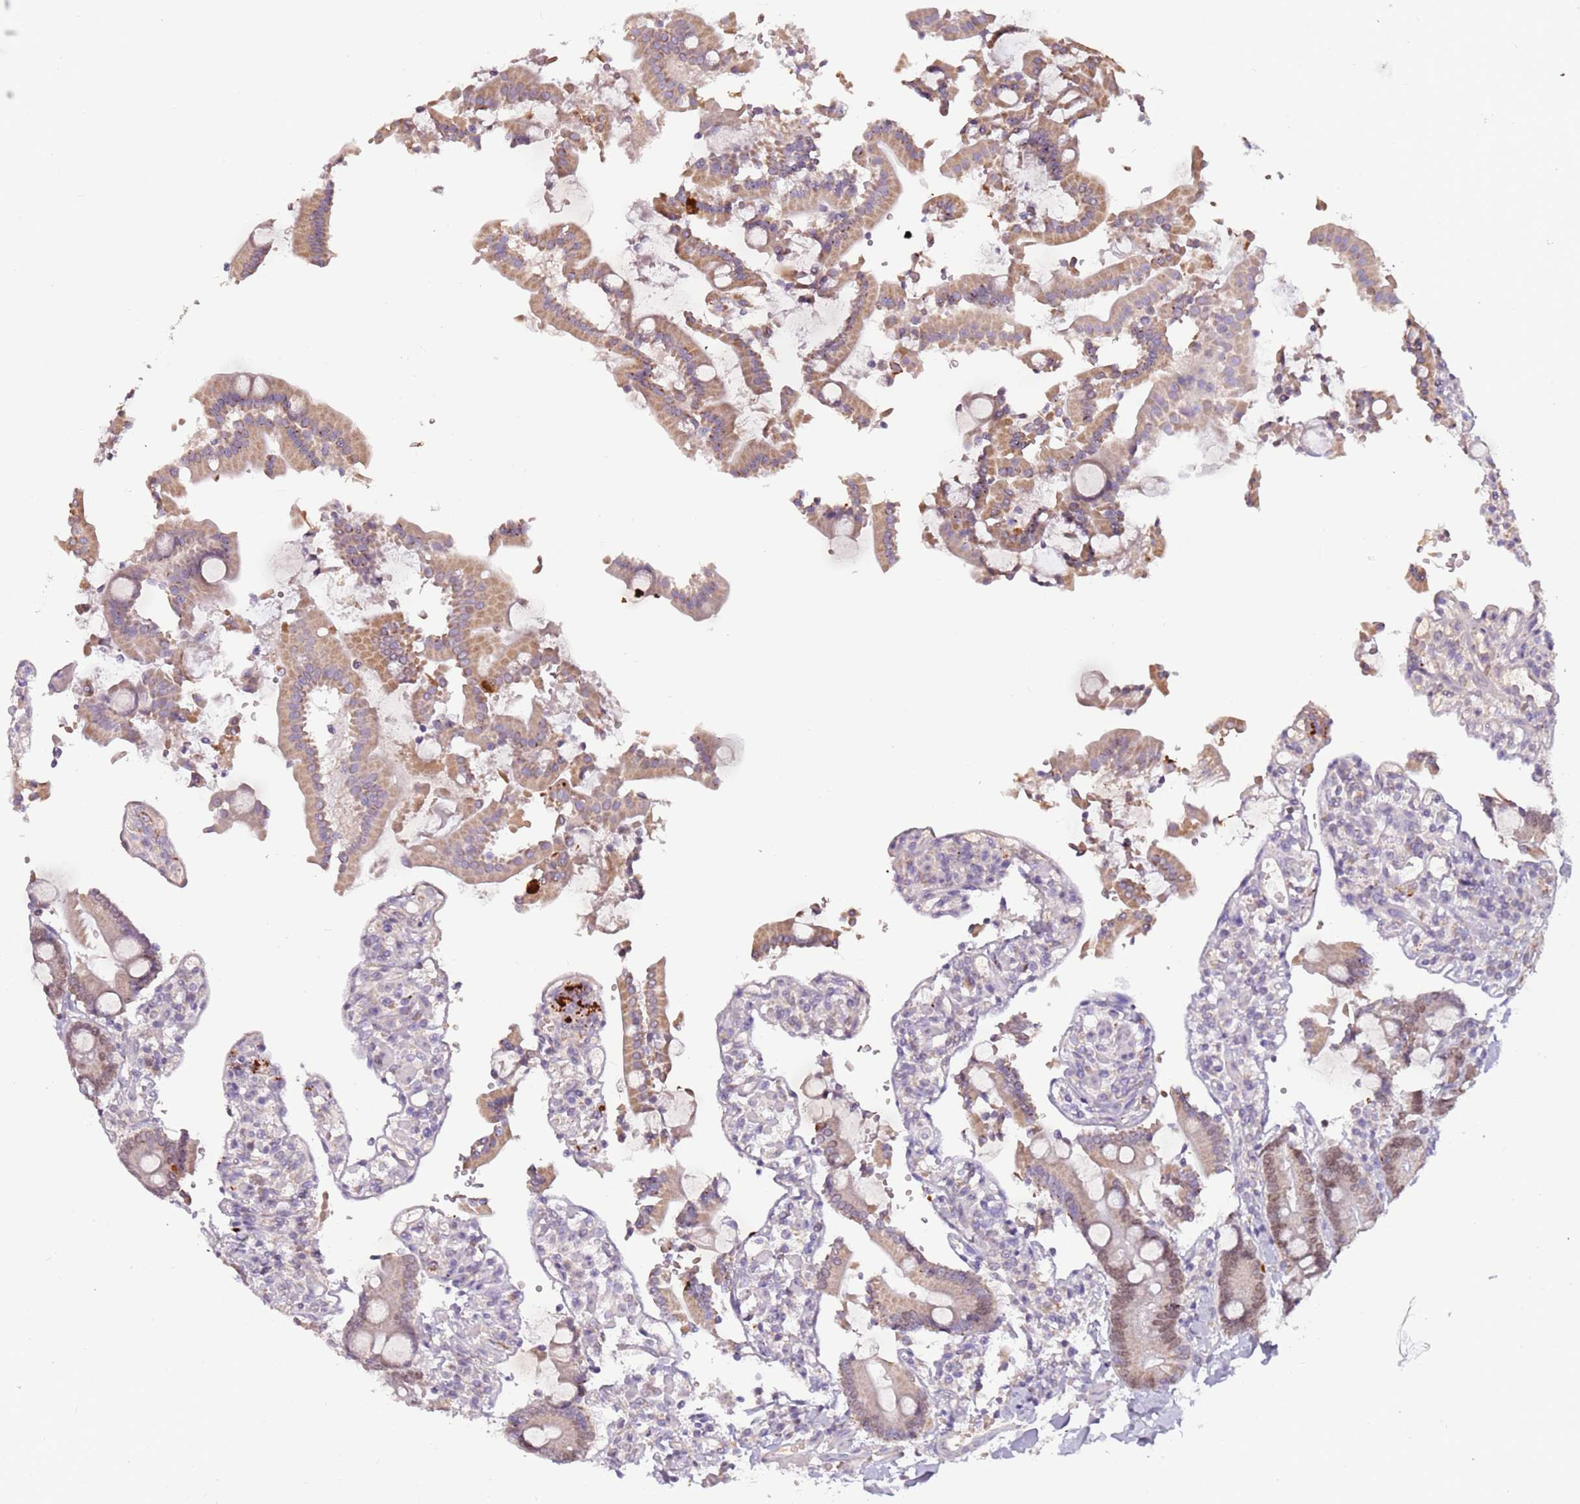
{"staining": {"intensity": "moderate", "quantity": ">75%", "location": "cytoplasmic/membranous"}, "tissue": "duodenum", "cell_type": "Glandular cells", "image_type": "normal", "snomed": [{"axis": "morphology", "description": "Normal tissue, NOS"}, {"axis": "topography", "description": "Duodenum"}], "caption": "Protein expression analysis of benign duodenum displays moderate cytoplasmic/membranous staining in about >75% of glandular cells.", "gene": "SYS1", "patient": {"sex": "male", "age": 55}}